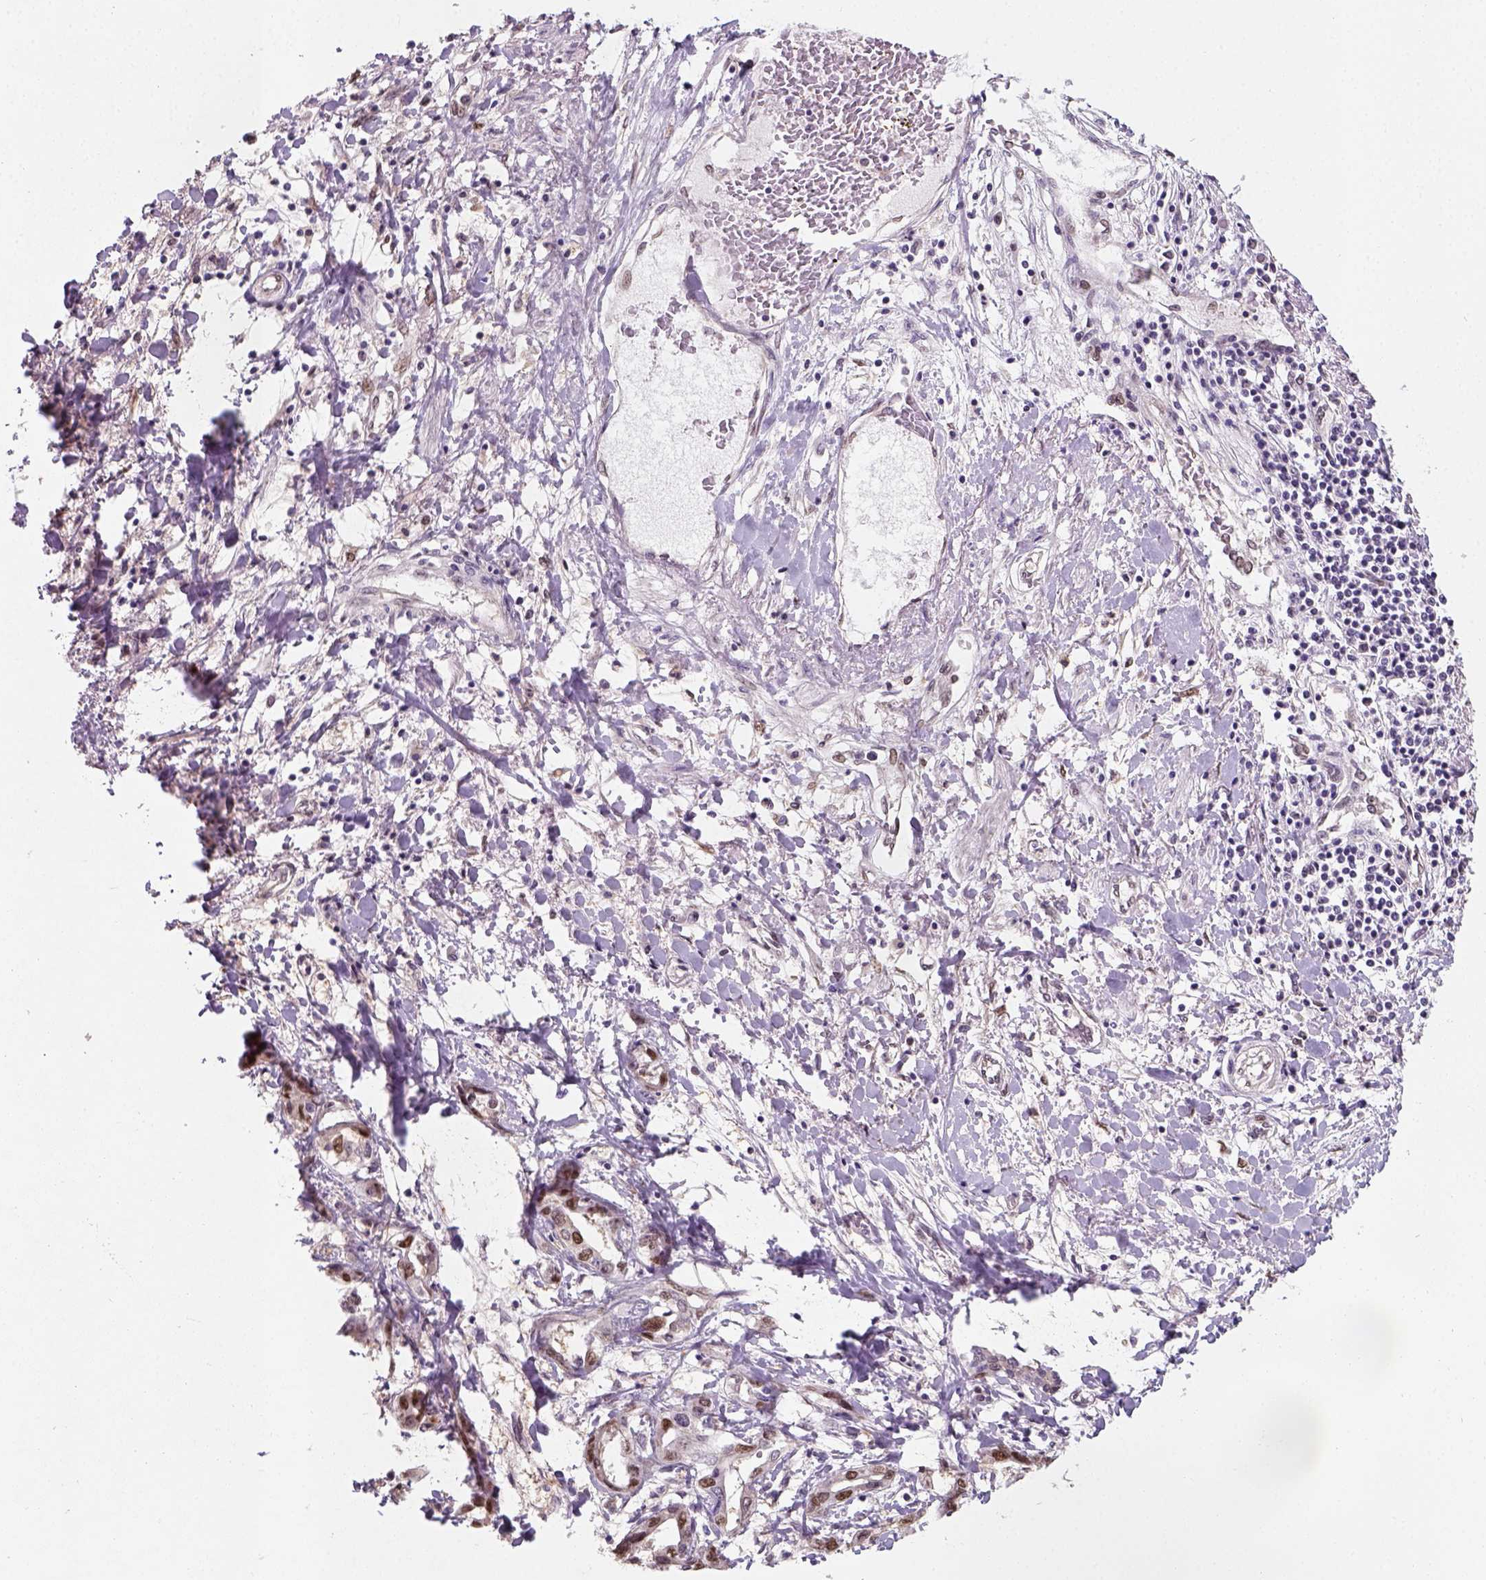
{"staining": {"intensity": "moderate", "quantity": ">75%", "location": "nuclear"}, "tissue": "liver cancer", "cell_type": "Tumor cells", "image_type": "cancer", "snomed": [{"axis": "morphology", "description": "Cholangiocarcinoma"}, {"axis": "topography", "description": "Liver"}], "caption": "Immunohistochemistry (IHC) (DAB (3,3'-diaminobenzidine)) staining of liver cancer (cholangiocarcinoma) shows moderate nuclear protein staining in about >75% of tumor cells. (IHC, brightfield microscopy, high magnification).", "gene": "C1orf112", "patient": {"sex": "male", "age": 59}}